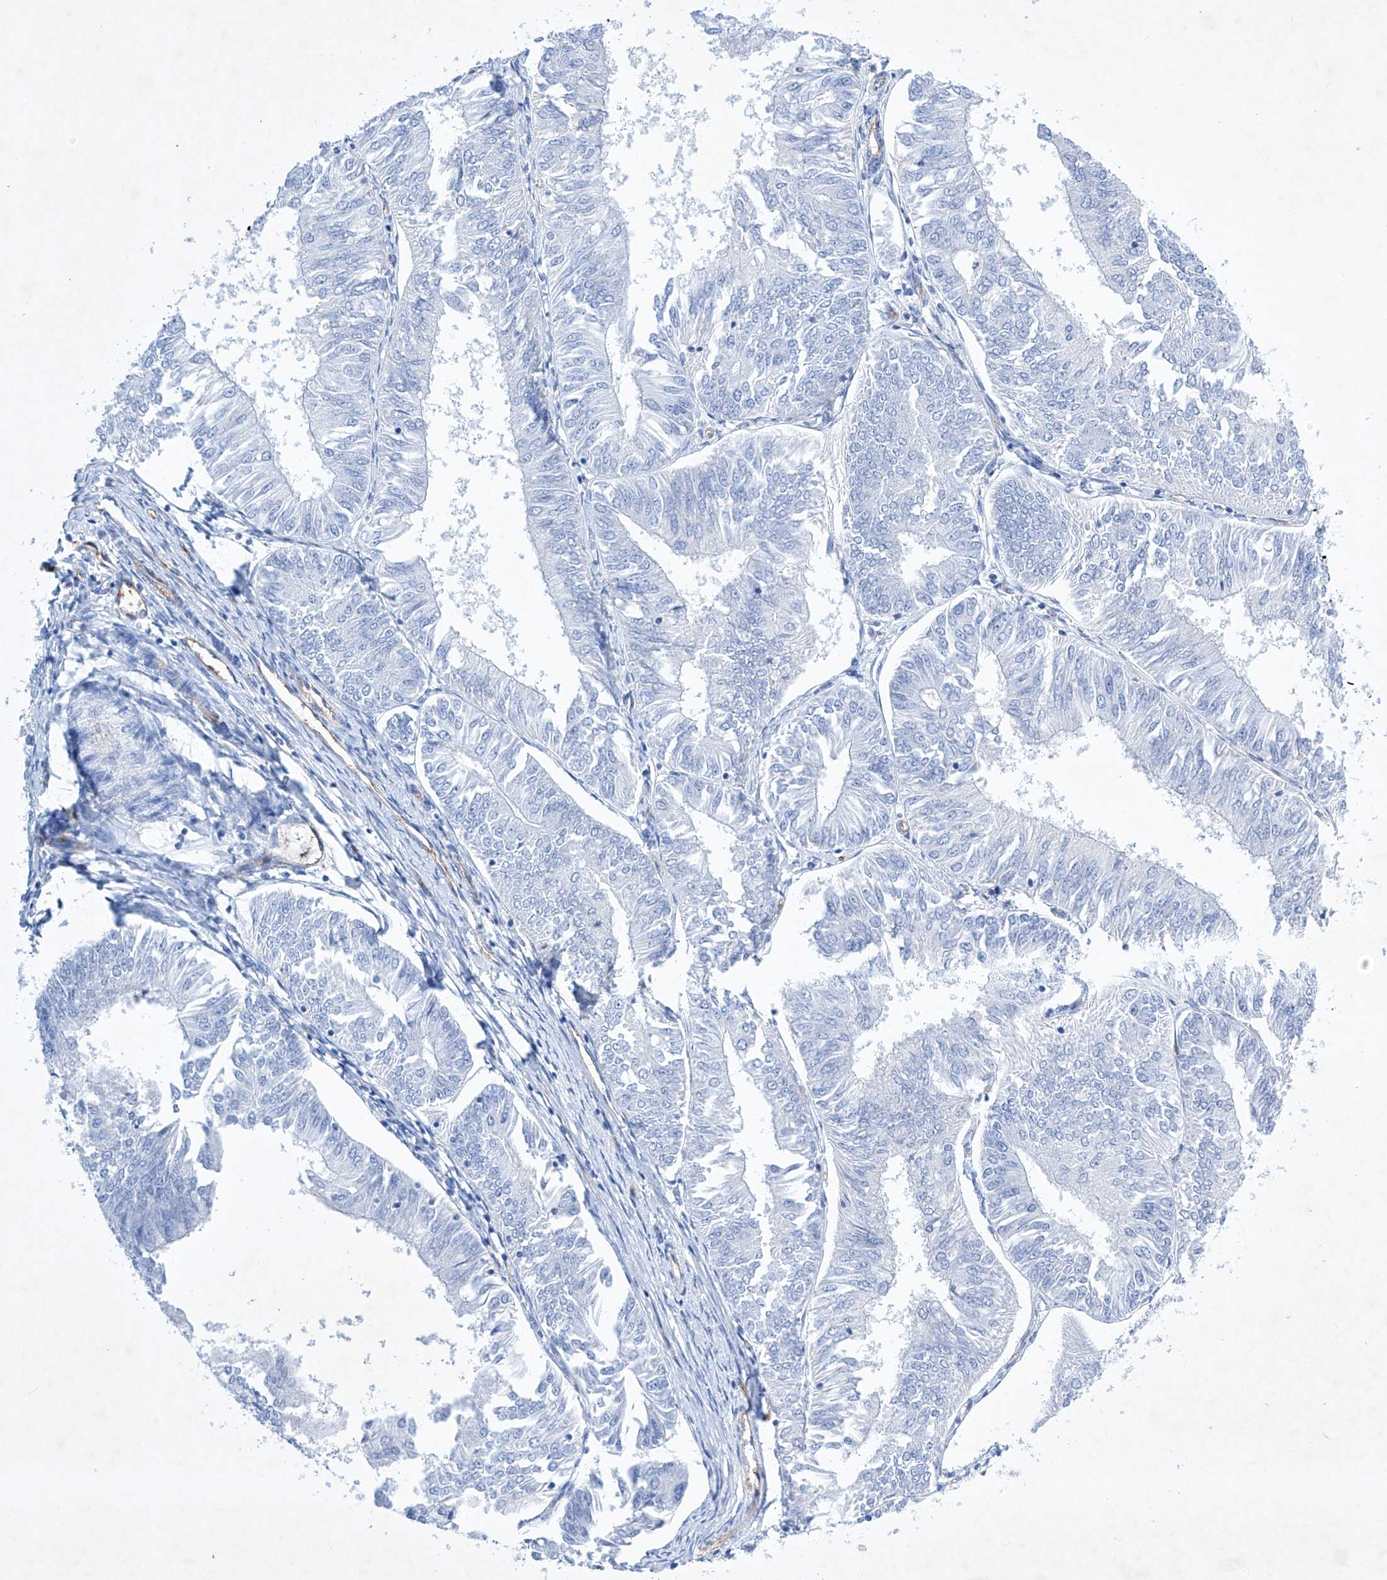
{"staining": {"intensity": "negative", "quantity": "none", "location": "none"}, "tissue": "endometrial cancer", "cell_type": "Tumor cells", "image_type": "cancer", "snomed": [{"axis": "morphology", "description": "Adenocarcinoma, NOS"}, {"axis": "topography", "description": "Endometrium"}], "caption": "A histopathology image of human endometrial cancer is negative for staining in tumor cells.", "gene": "ETV7", "patient": {"sex": "female", "age": 58}}